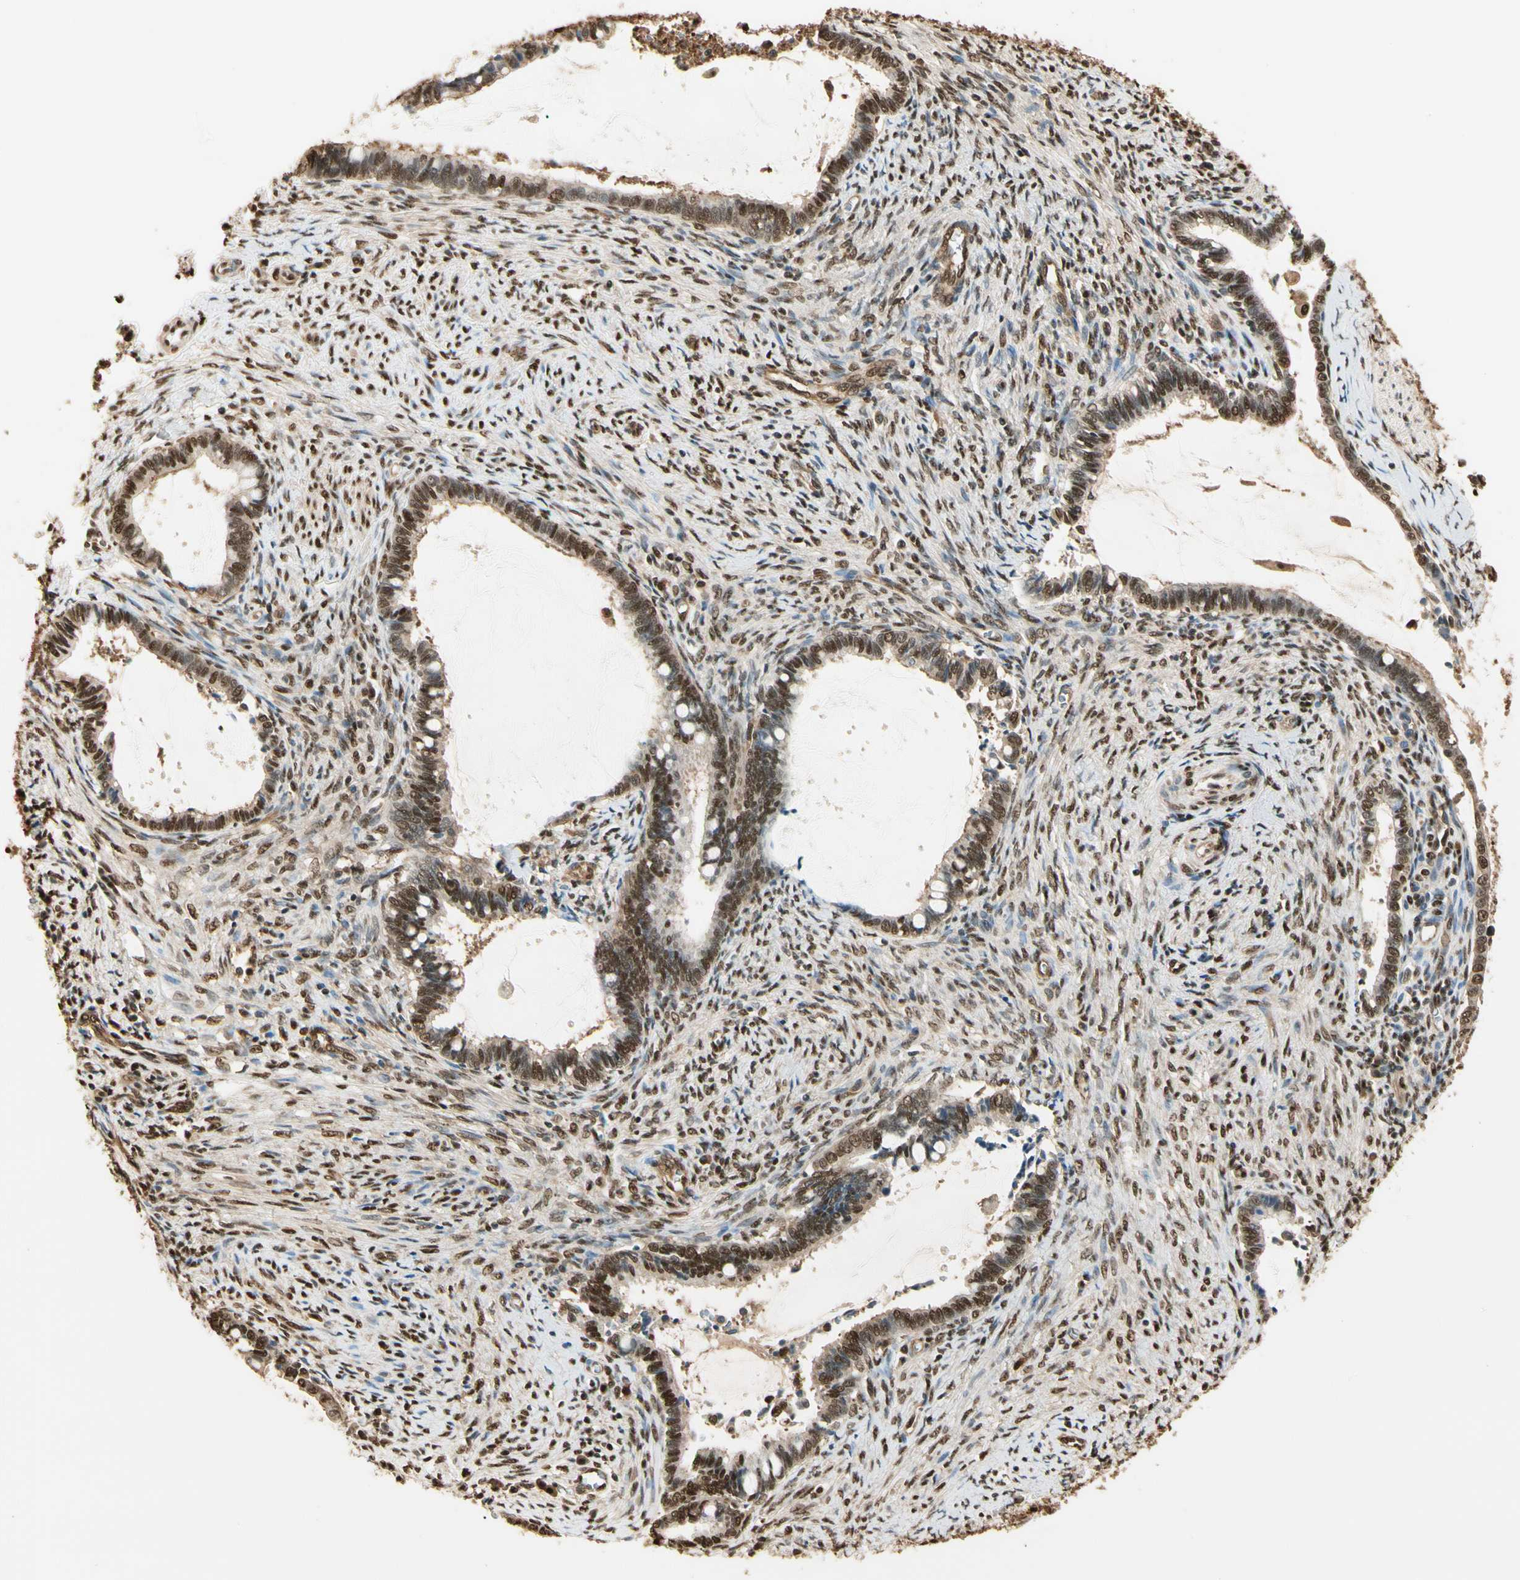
{"staining": {"intensity": "strong", "quantity": ">75%", "location": "nuclear"}, "tissue": "cervical cancer", "cell_type": "Tumor cells", "image_type": "cancer", "snomed": [{"axis": "morphology", "description": "Adenocarcinoma, NOS"}, {"axis": "topography", "description": "Cervix"}], "caption": "DAB immunohistochemical staining of human cervical adenocarcinoma demonstrates strong nuclear protein positivity in about >75% of tumor cells.", "gene": "PNCK", "patient": {"sex": "female", "age": 44}}